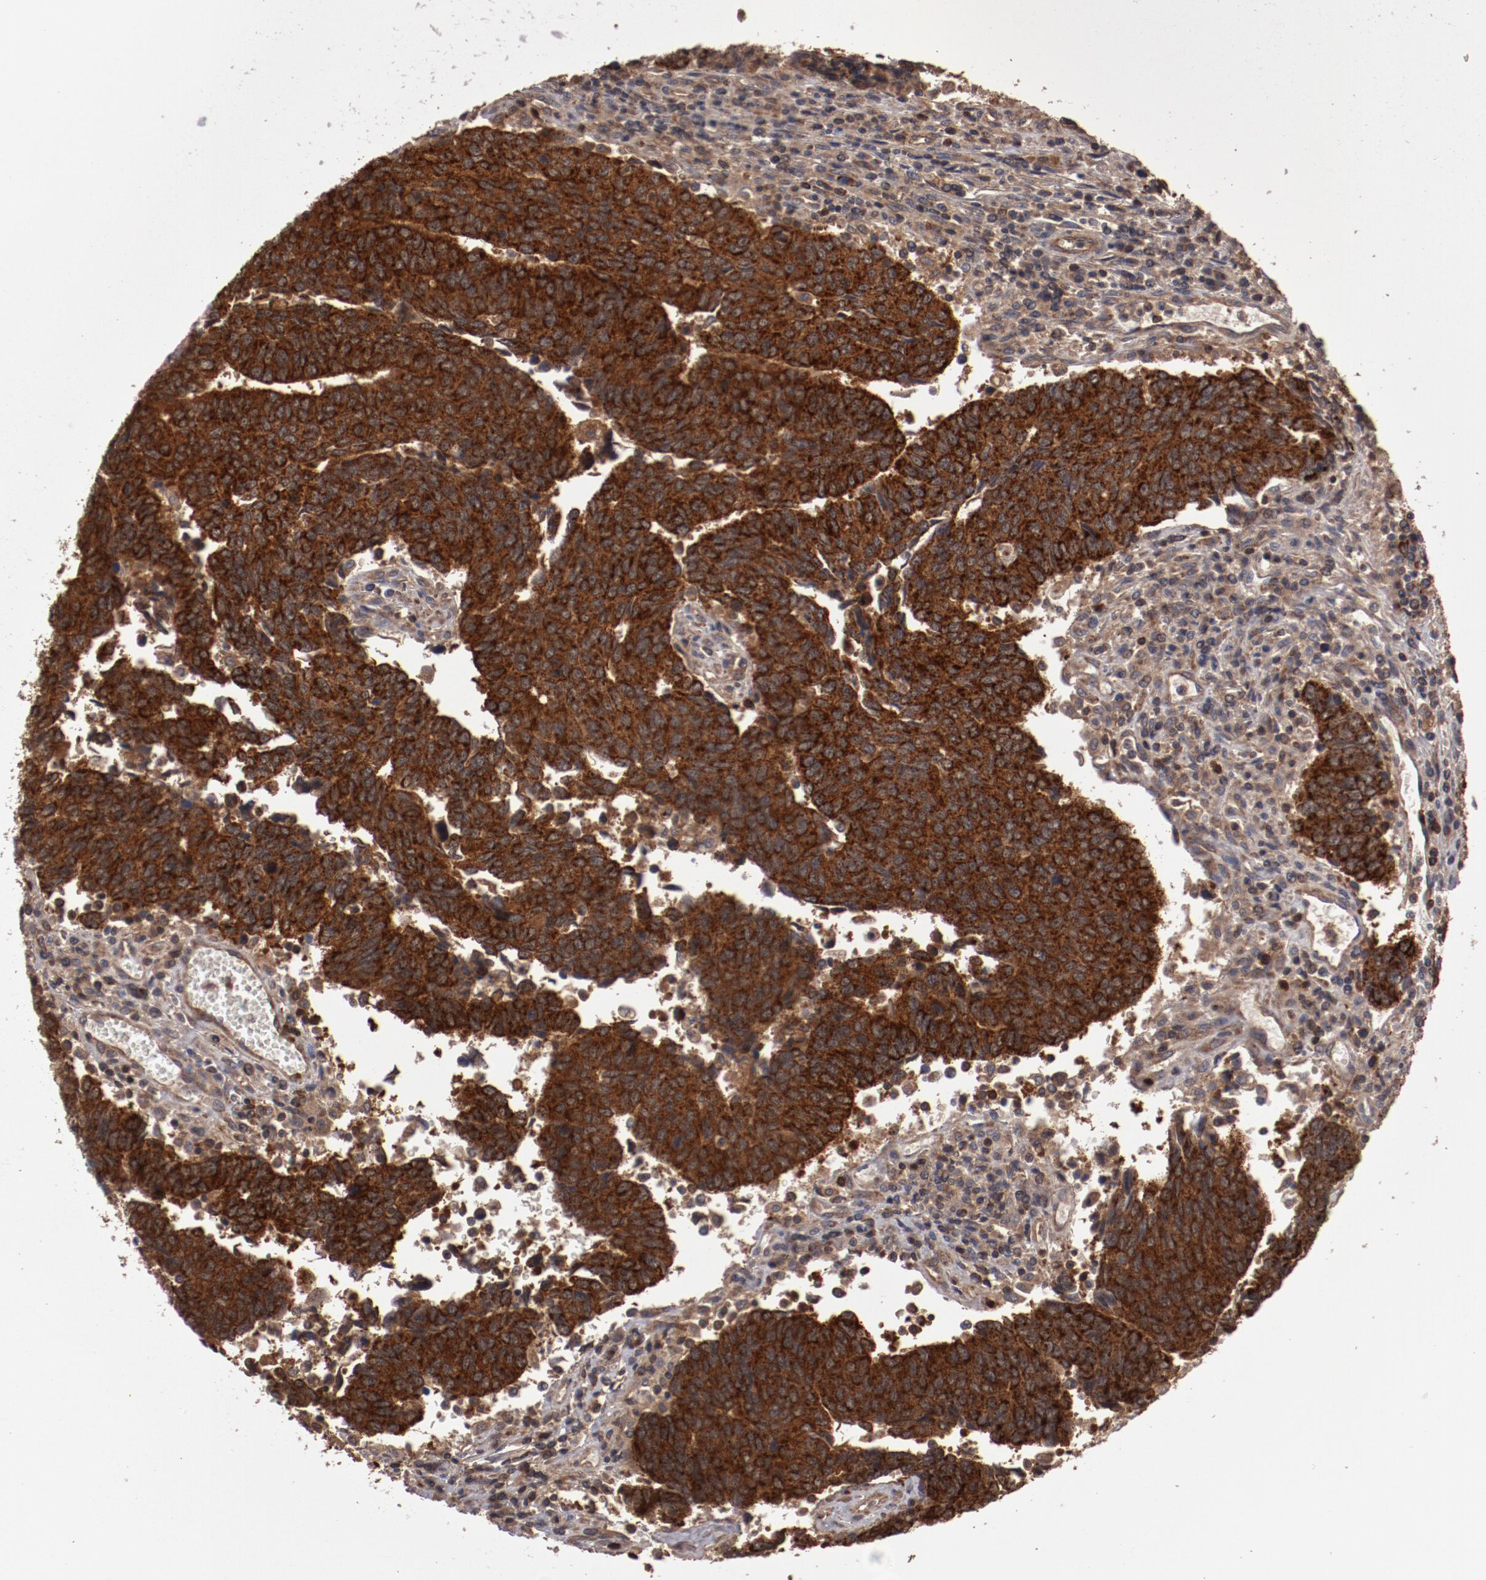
{"staining": {"intensity": "strong", "quantity": ">75%", "location": "cytoplasmic/membranous"}, "tissue": "urothelial cancer", "cell_type": "Tumor cells", "image_type": "cancer", "snomed": [{"axis": "morphology", "description": "Urothelial carcinoma, High grade"}, {"axis": "topography", "description": "Urinary bladder"}], "caption": "Immunohistochemical staining of human urothelial carcinoma (high-grade) demonstrates high levels of strong cytoplasmic/membranous staining in approximately >75% of tumor cells.", "gene": "RPS6KA6", "patient": {"sex": "male", "age": 86}}